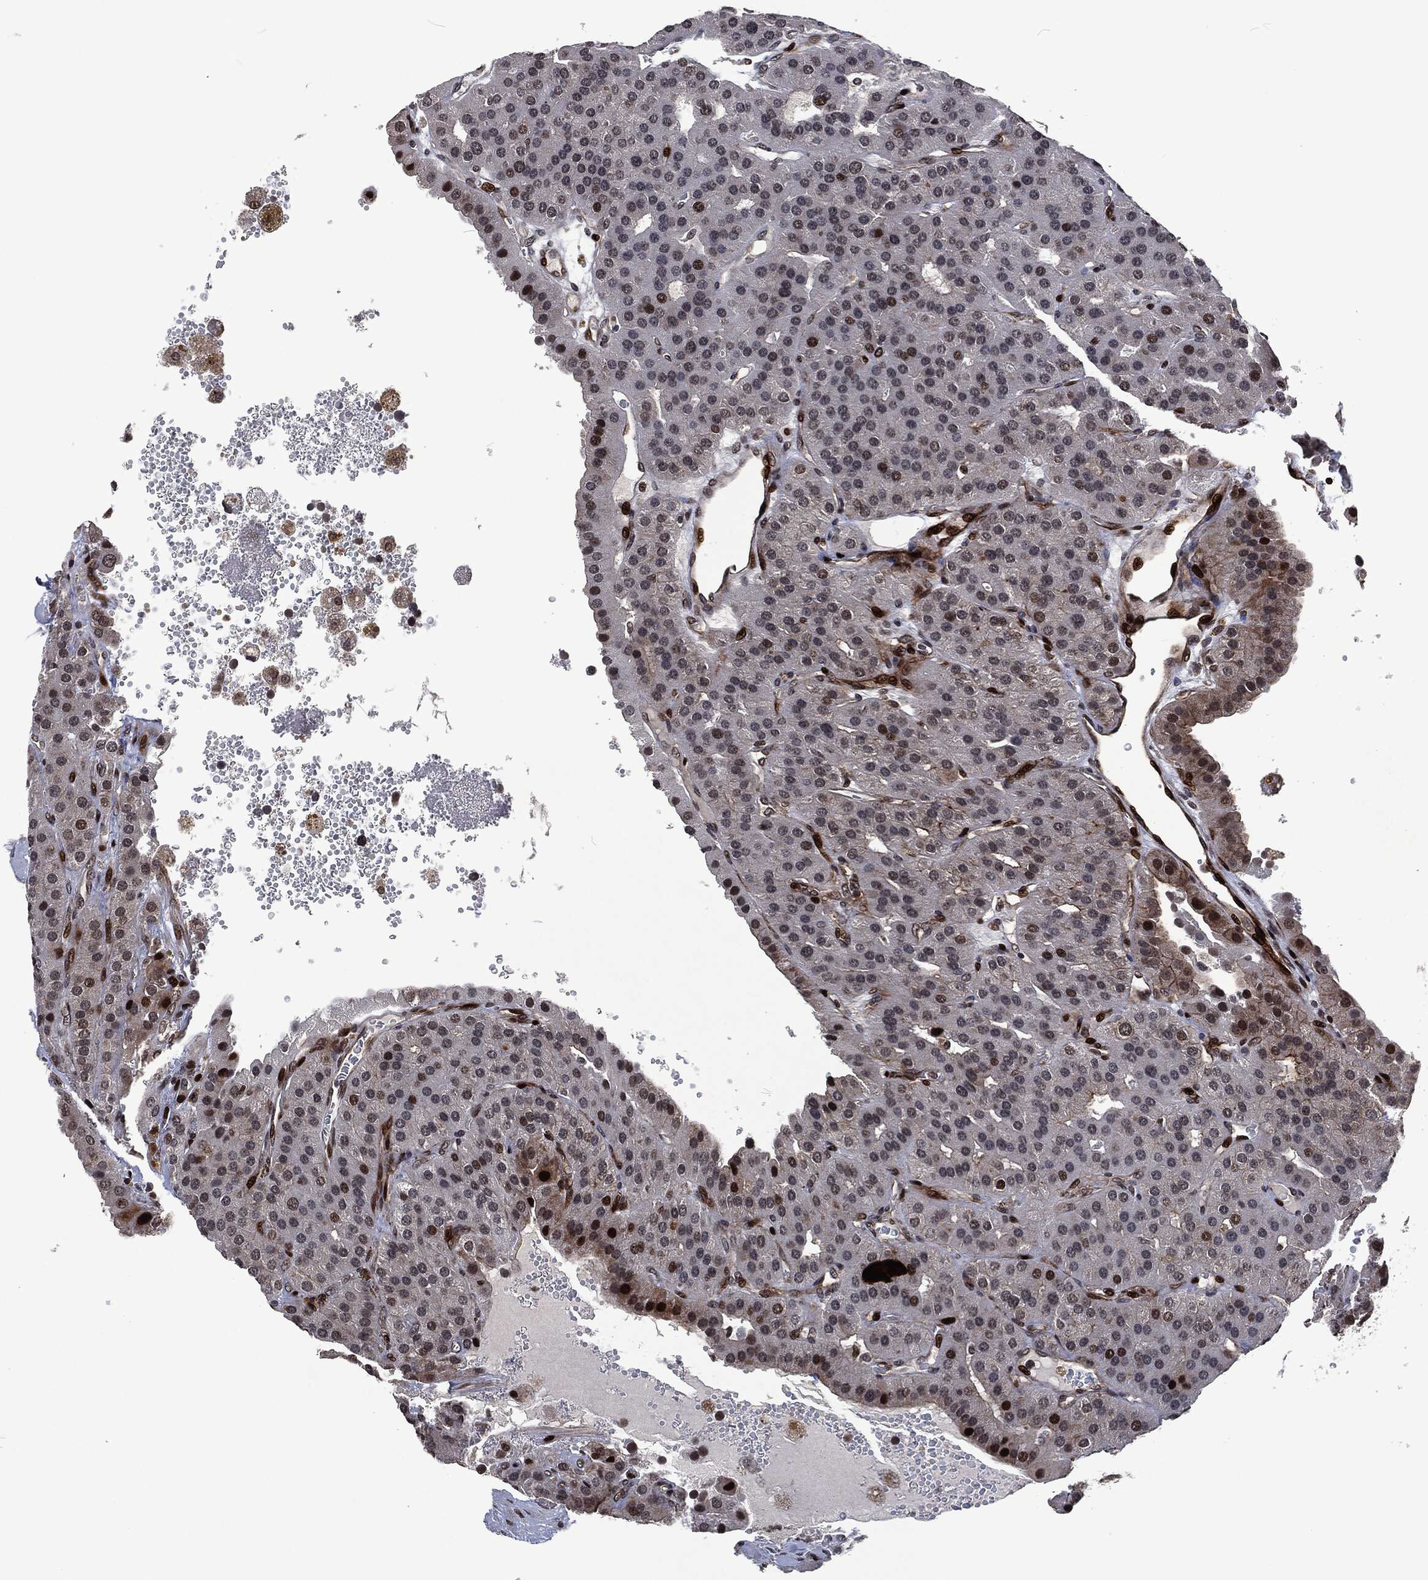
{"staining": {"intensity": "strong", "quantity": "<25%", "location": "nuclear"}, "tissue": "parathyroid gland", "cell_type": "Glandular cells", "image_type": "normal", "snomed": [{"axis": "morphology", "description": "Normal tissue, NOS"}, {"axis": "morphology", "description": "Adenoma, NOS"}, {"axis": "topography", "description": "Parathyroid gland"}], "caption": "Immunohistochemical staining of unremarkable human parathyroid gland exhibits <25% levels of strong nuclear protein staining in approximately <25% of glandular cells.", "gene": "EGFR", "patient": {"sex": "female", "age": 86}}